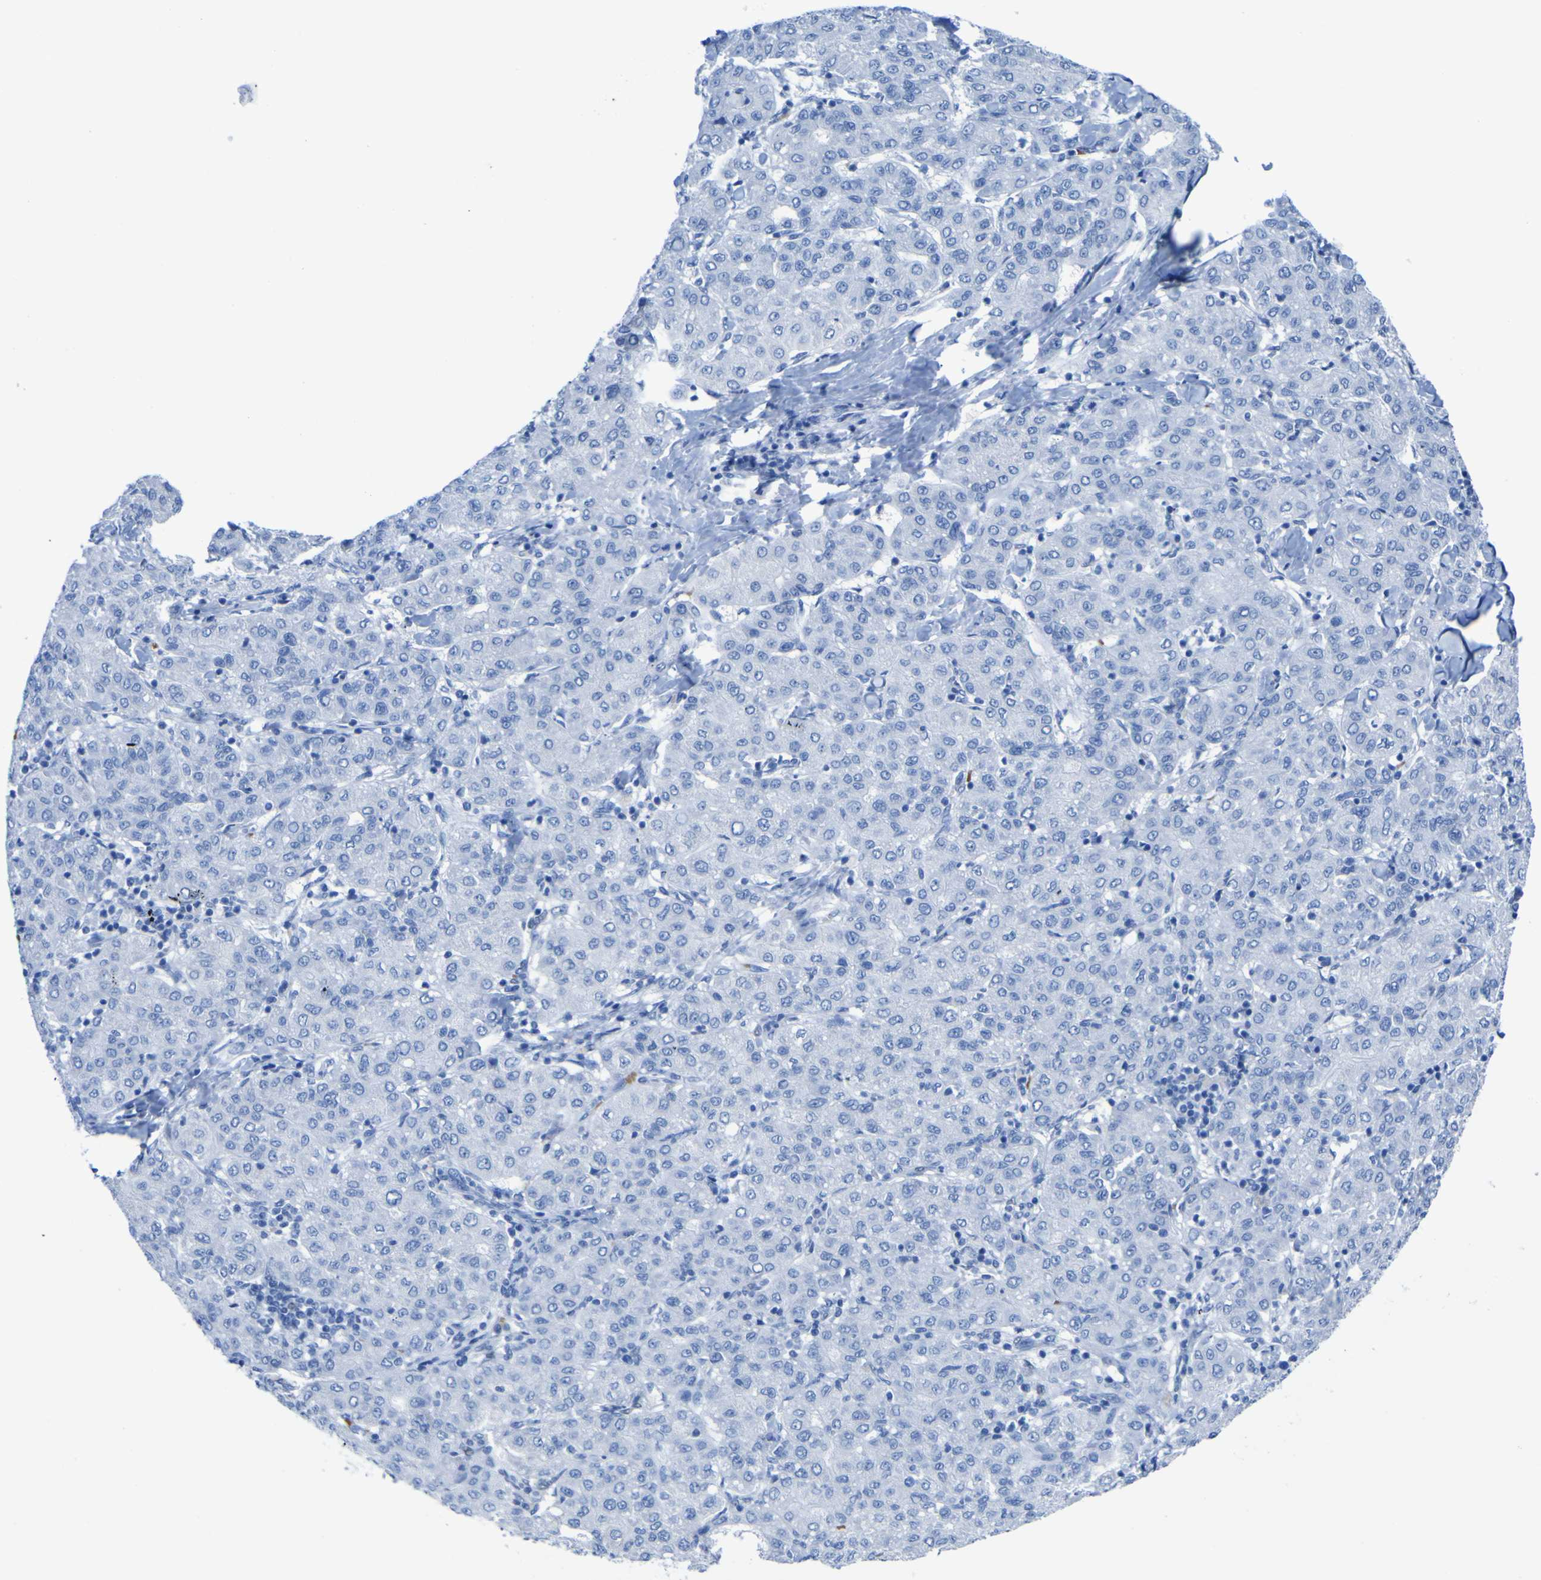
{"staining": {"intensity": "negative", "quantity": "none", "location": "none"}, "tissue": "liver cancer", "cell_type": "Tumor cells", "image_type": "cancer", "snomed": [{"axis": "morphology", "description": "Carcinoma, Hepatocellular, NOS"}, {"axis": "topography", "description": "Liver"}], "caption": "The photomicrograph shows no significant positivity in tumor cells of liver cancer.", "gene": "DACH1", "patient": {"sex": "male", "age": 65}}